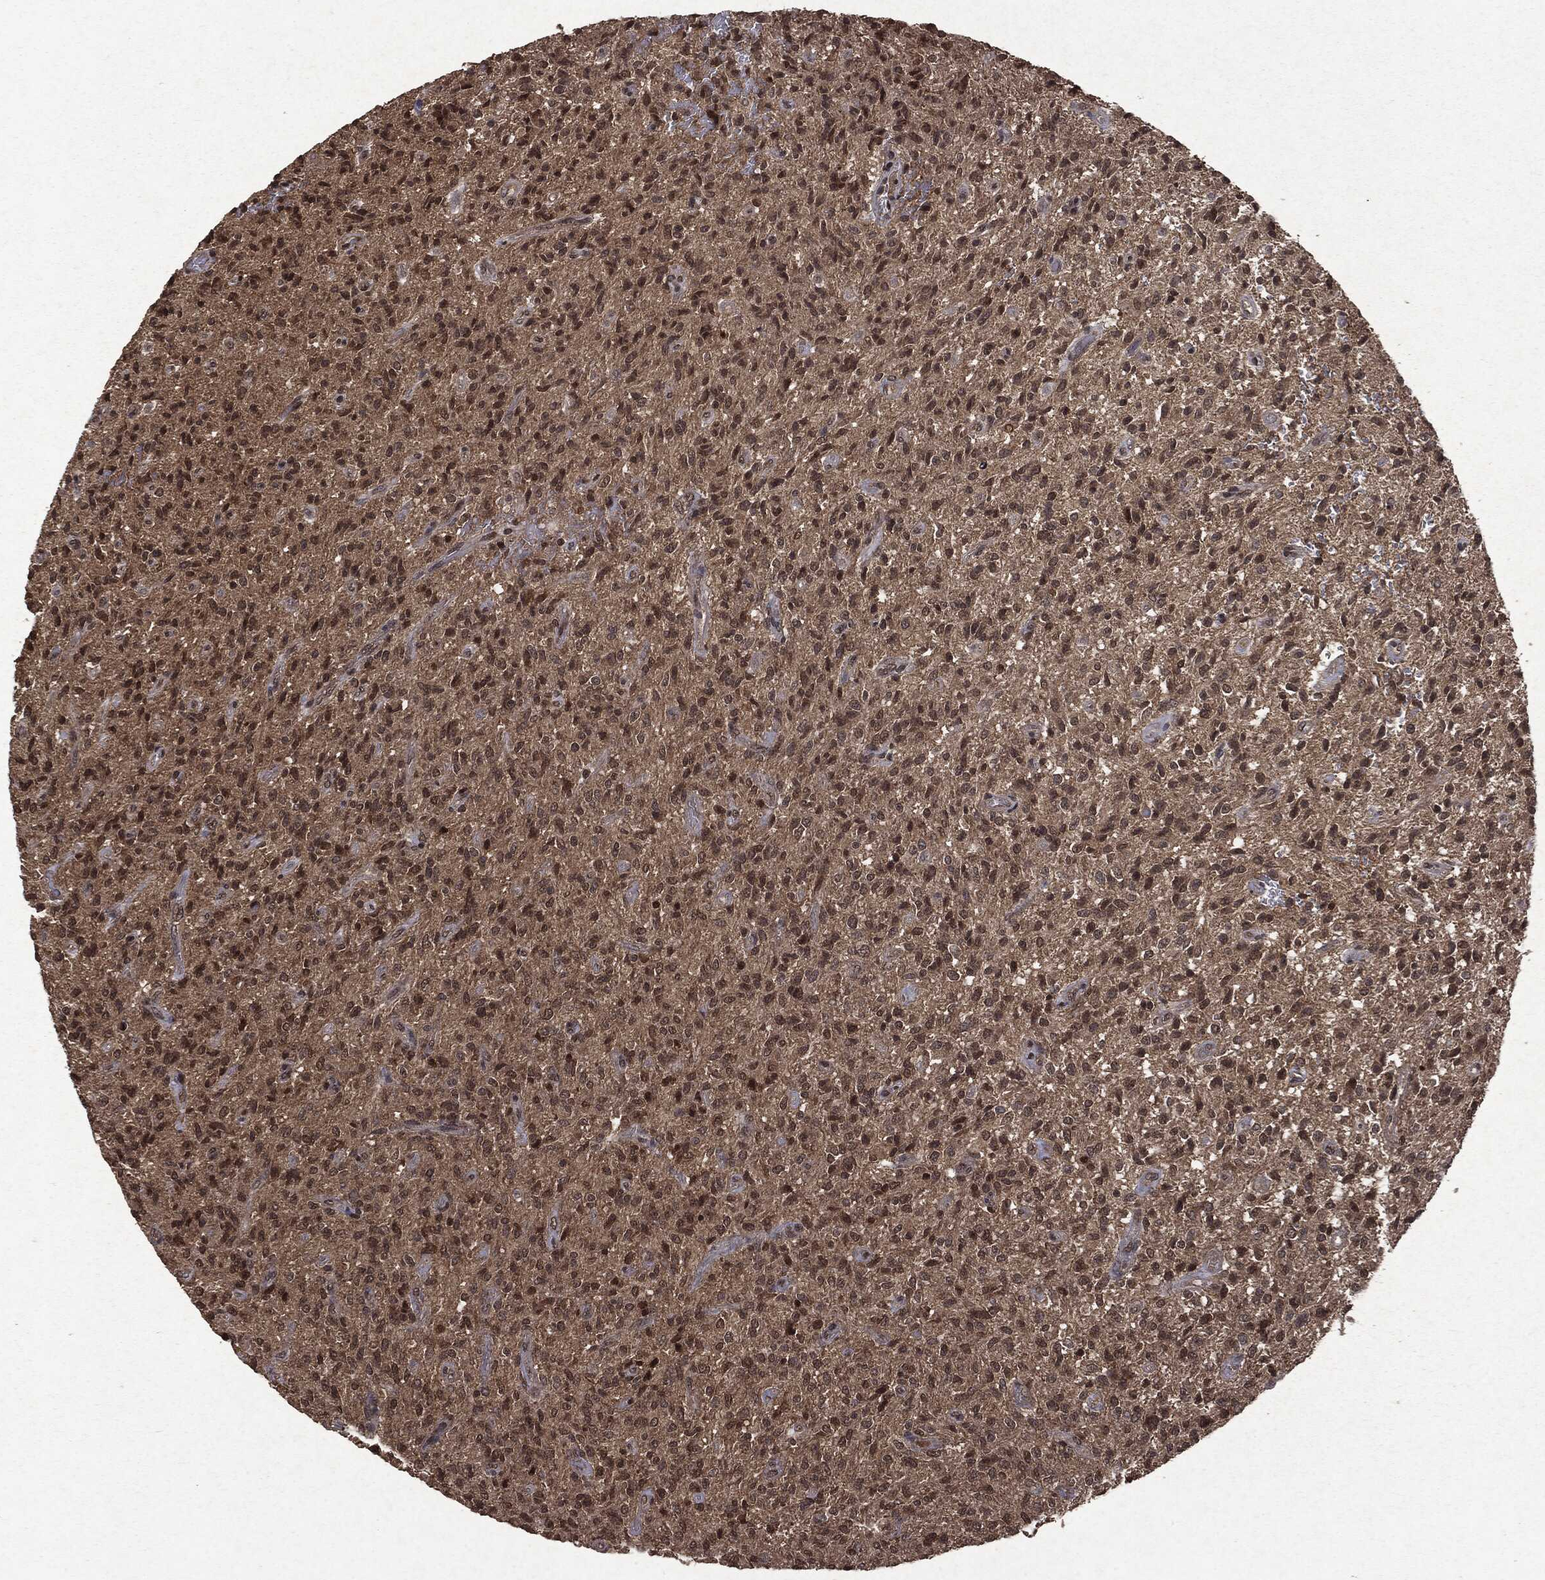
{"staining": {"intensity": "moderate", "quantity": ">75%", "location": "cytoplasmic/membranous,nuclear"}, "tissue": "glioma", "cell_type": "Tumor cells", "image_type": "cancer", "snomed": [{"axis": "morphology", "description": "Glioma, malignant, High grade"}, {"axis": "topography", "description": "Brain"}], "caption": "Immunohistochemical staining of glioma exhibits medium levels of moderate cytoplasmic/membranous and nuclear protein positivity in approximately >75% of tumor cells.", "gene": "PEBP1", "patient": {"sex": "male", "age": 64}}